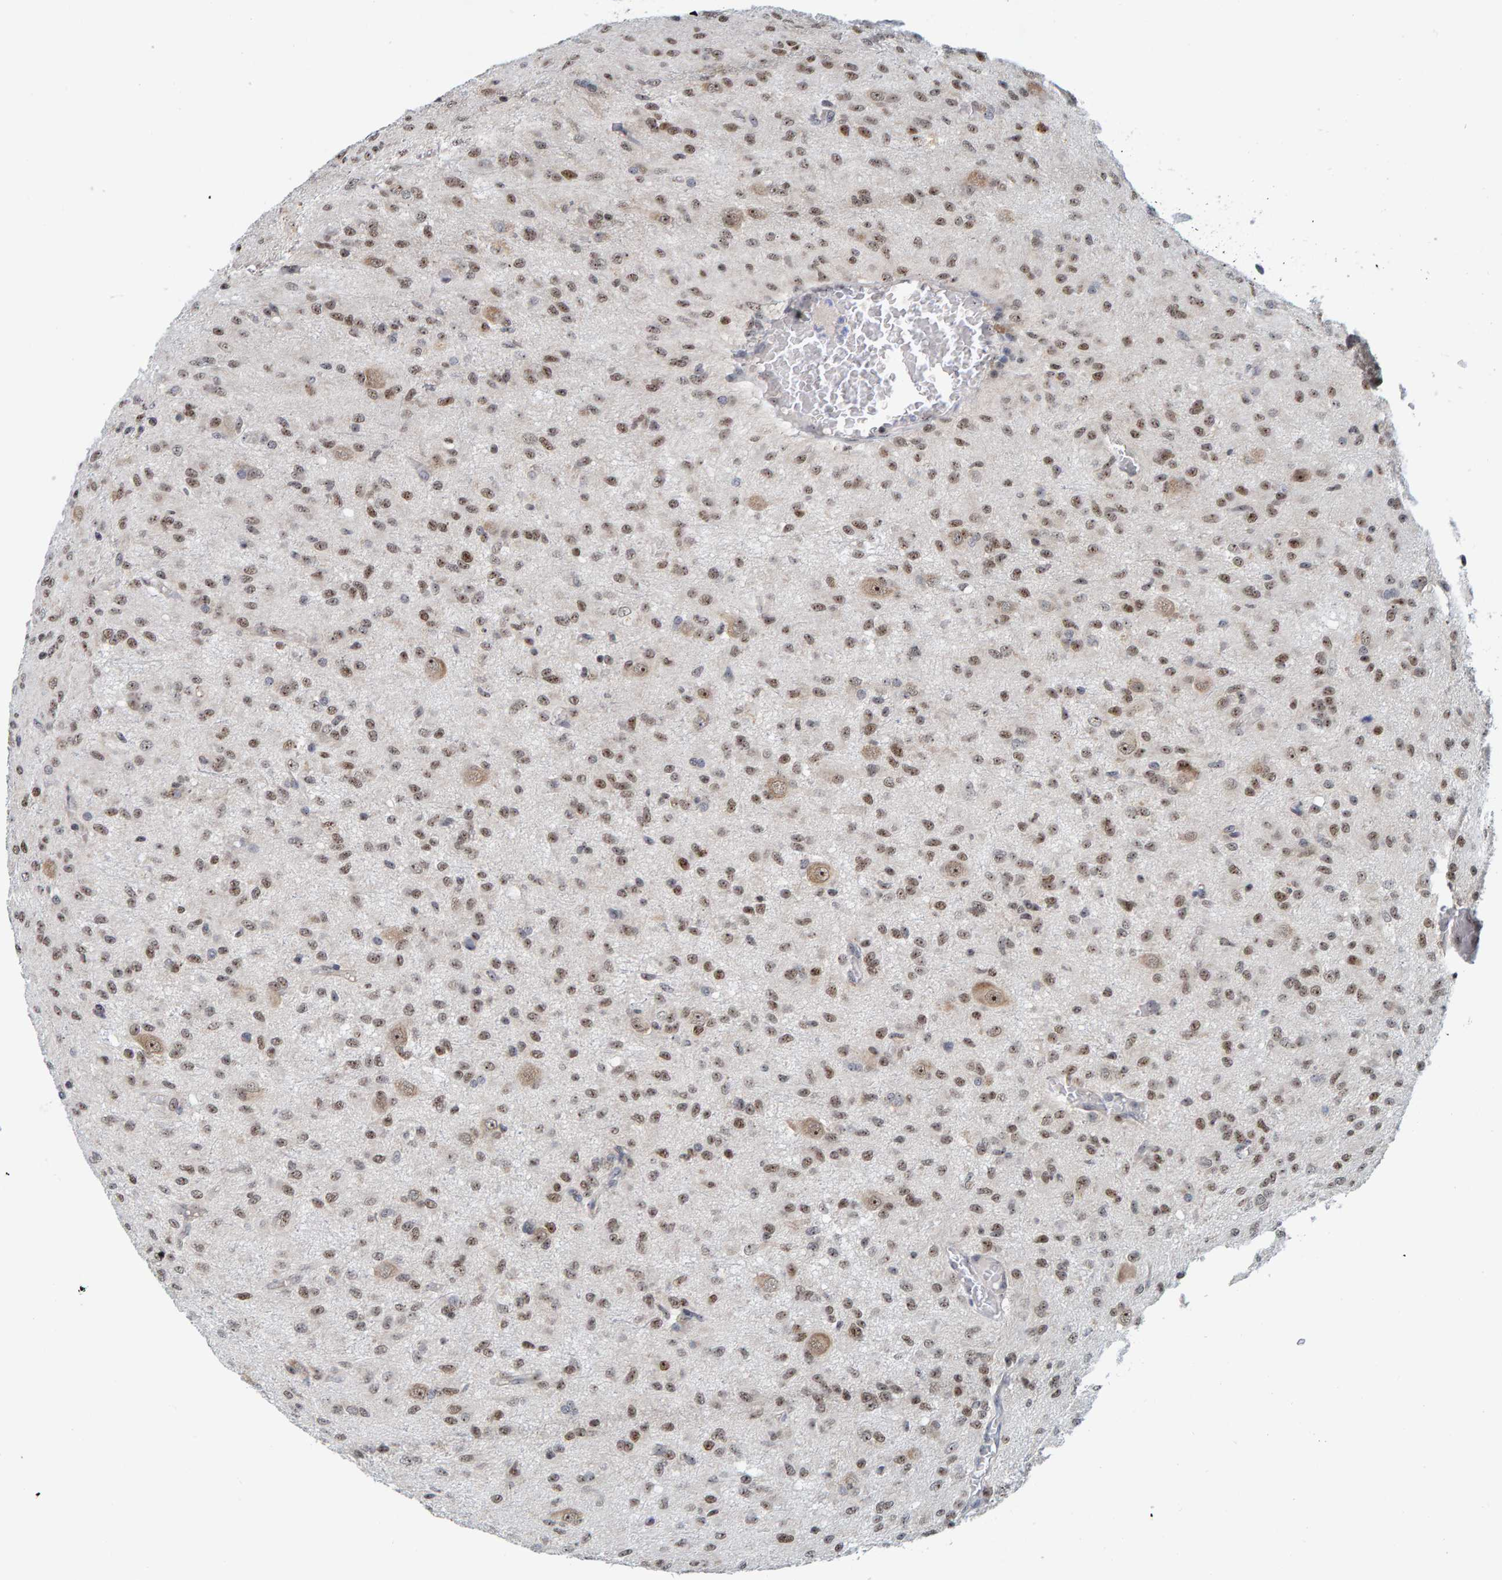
{"staining": {"intensity": "moderate", "quantity": ">75%", "location": "nuclear"}, "tissue": "glioma", "cell_type": "Tumor cells", "image_type": "cancer", "snomed": [{"axis": "morphology", "description": "Glioma, malignant, High grade"}, {"axis": "topography", "description": "Brain"}], "caption": "The micrograph reveals immunohistochemical staining of glioma. There is moderate nuclear expression is identified in about >75% of tumor cells.", "gene": "POLR1E", "patient": {"sex": "female", "age": 59}}